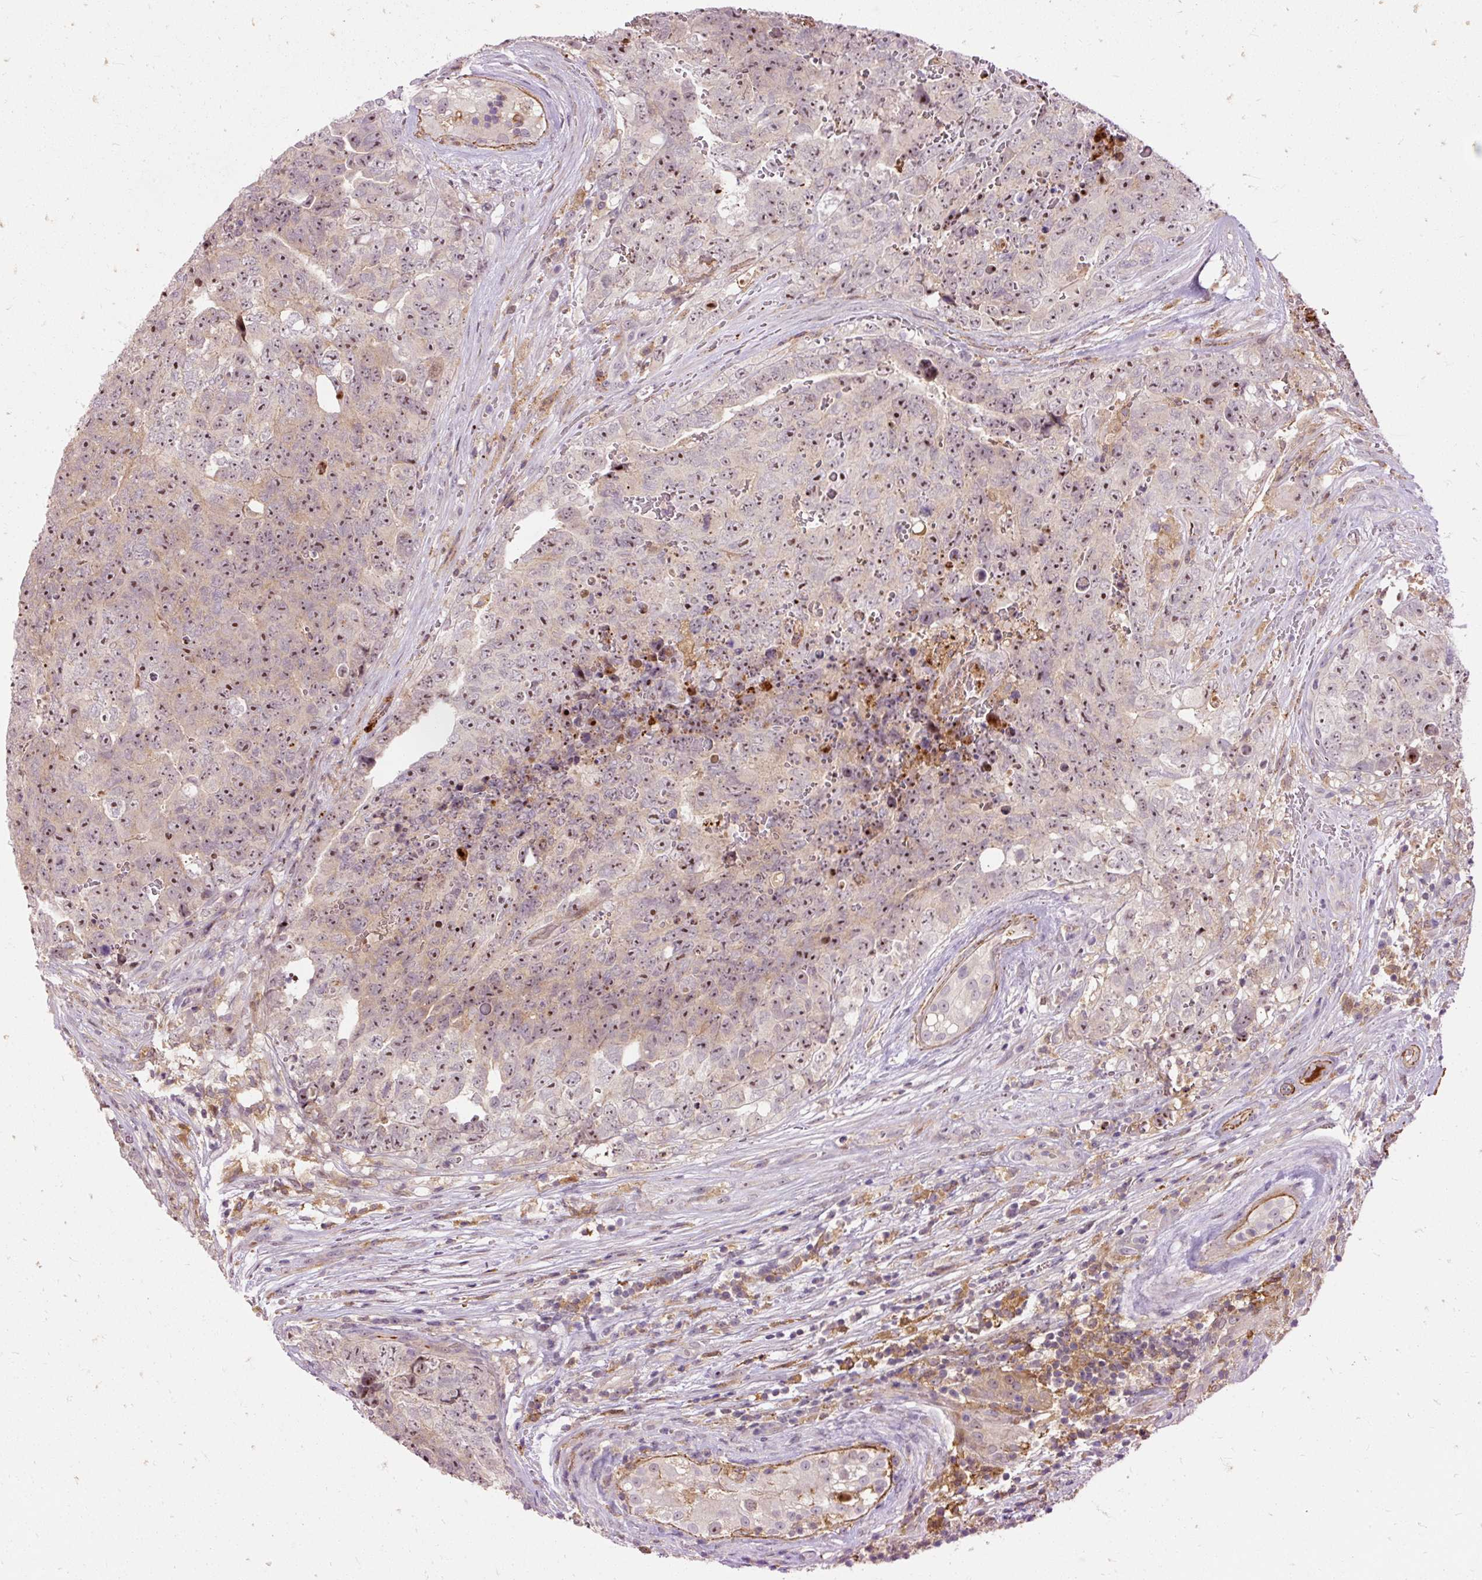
{"staining": {"intensity": "moderate", "quantity": ">75%", "location": "nuclear"}, "tissue": "testis cancer", "cell_type": "Tumor cells", "image_type": "cancer", "snomed": [{"axis": "morphology", "description": "Seminoma, NOS"}, {"axis": "morphology", "description": "Teratoma, malignant, NOS"}, {"axis": "topography", "description": "Testis"}], "caption": "A brown stain shows moderate nuclear expression of a protein in human testis seminoma tumor cells.", "gene": "CEBPZ", "patient": {"sex": "male", "age": 34}}